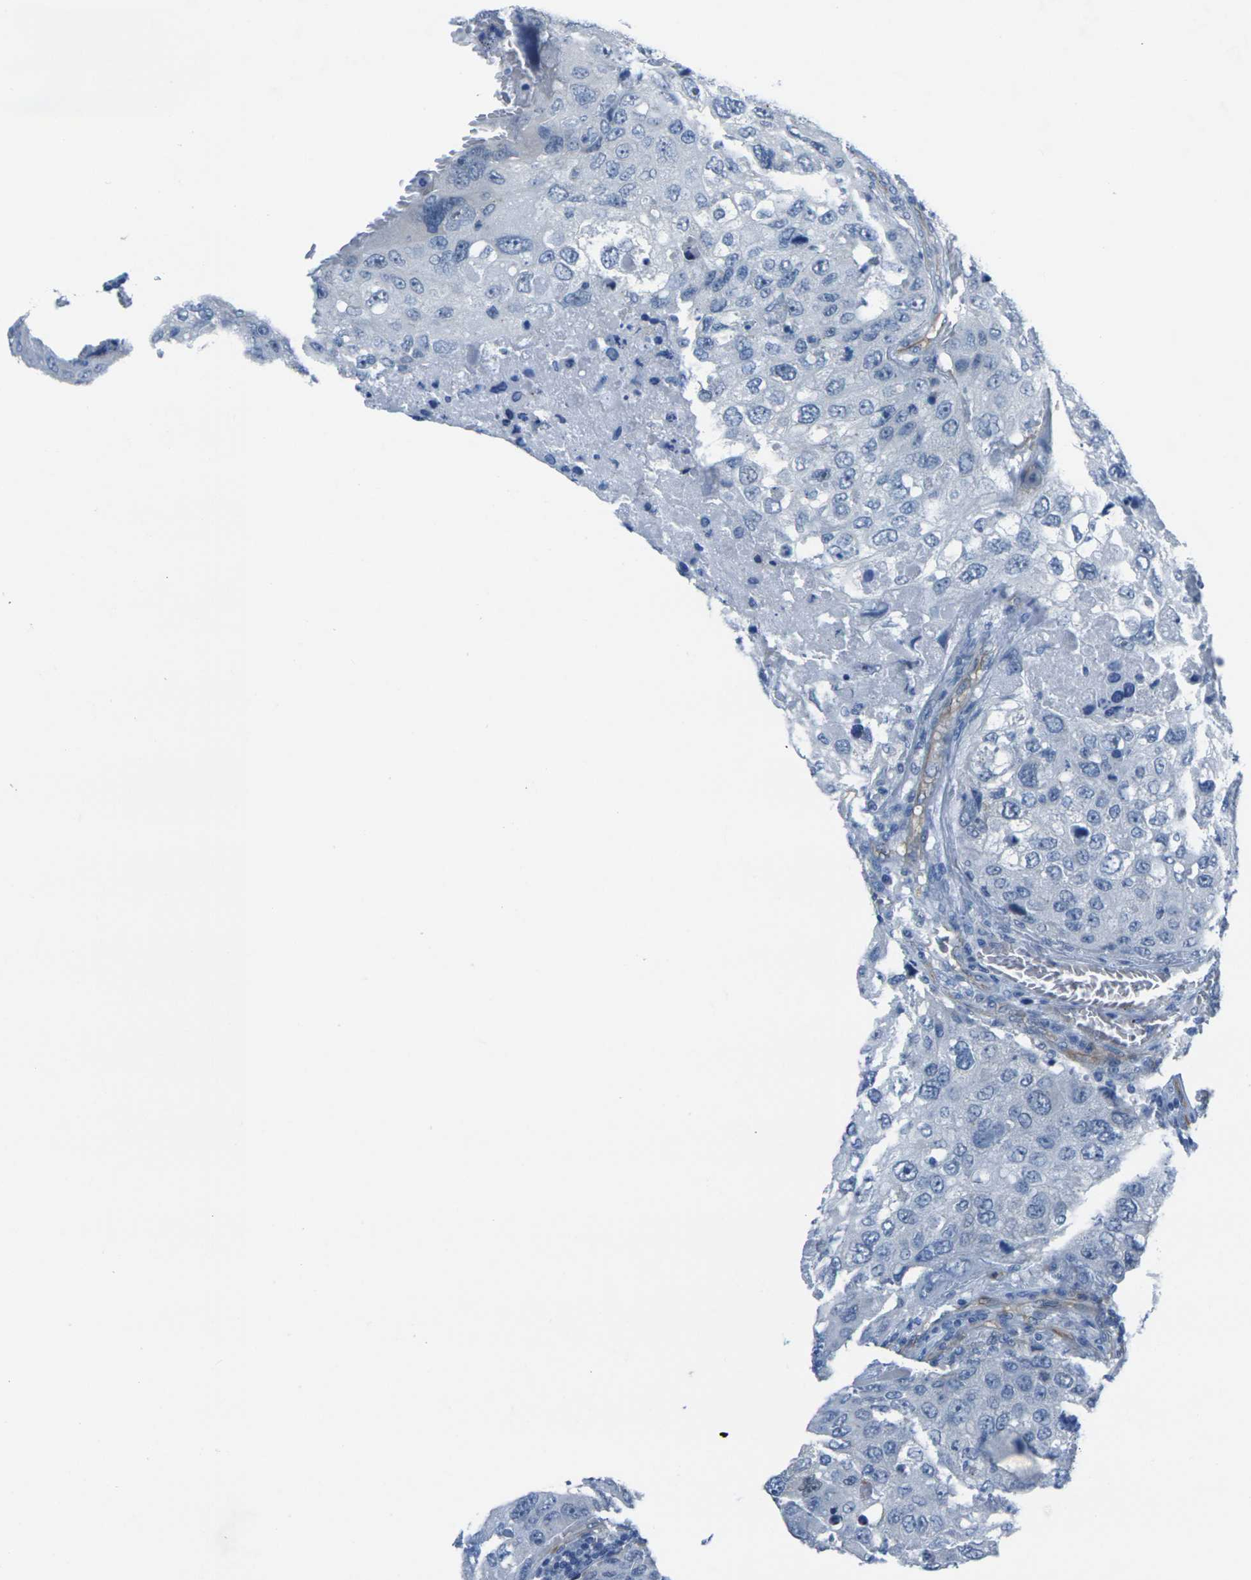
{"staining": {"intensity": "negative", "quantity": "none", "location": "none"}, "tissue": "urothelial cancer", "cell_type": "Tumor cells", "image_type": "cancer", "snomed": [{"axis": "morphology", "description": "Urothelial carcinoma, High grade"}, {"axis": "topography", "description": "Lymph node"}, {"axis": "topography", "description": "Urinary bladder"}], "caption": "Immunohistochemistry of high-grade urothelial carcinoma exhibits no positivity in tumor cells.", "gene": "HSPA12B", "patient": {"sex": "male", "age": 51}}